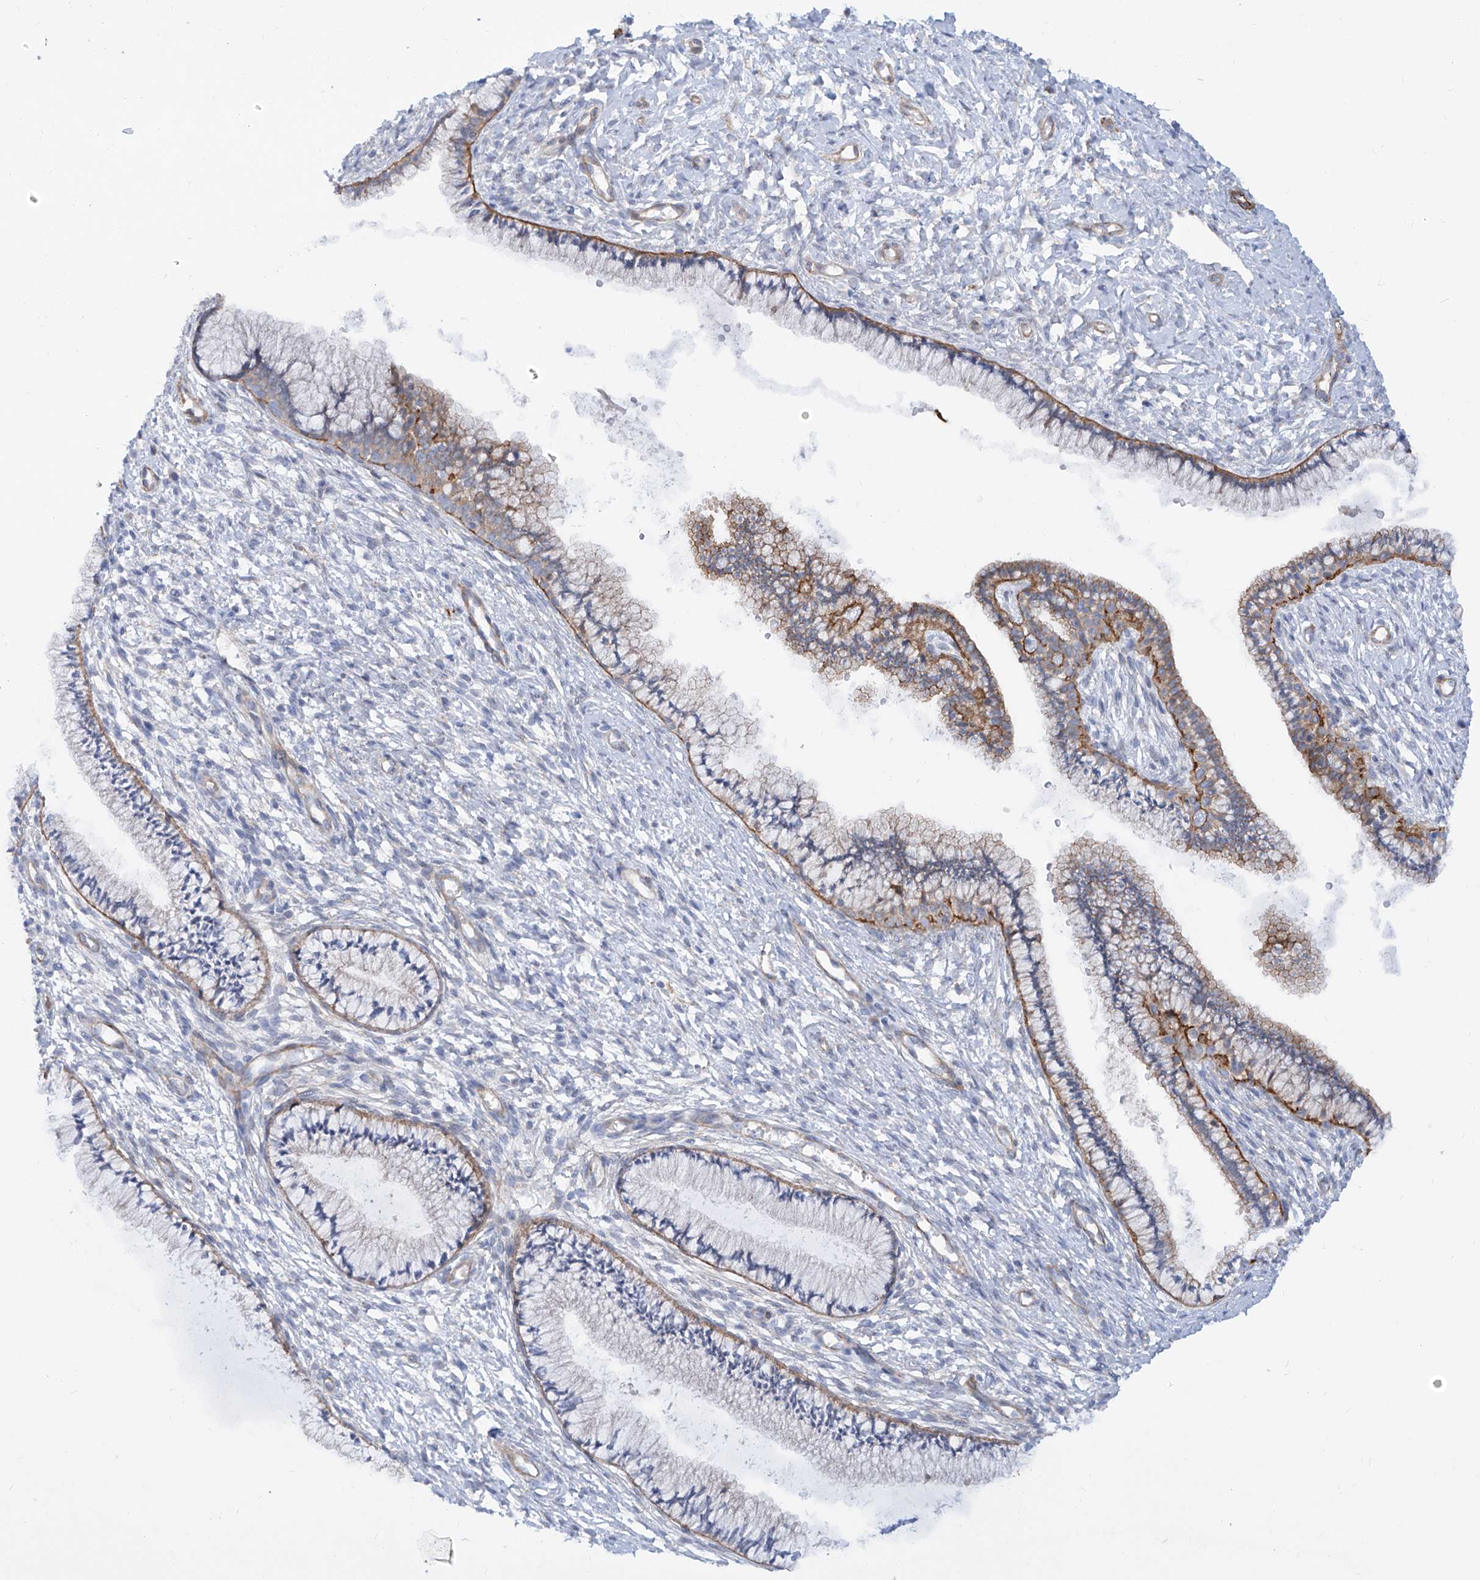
{"staining": {"intensity": "moderate", "quantity": "25%-75%", "location": "cytoplasmic/membranous"}, "tissue": "cervix", "cell_type": "Glandular cells", "image_type": "normal", "snomed": [{"axis": "morphology", "description": "Normal tissue, NOS"}, {"axis": "topography", "description": "Cervix"}], "caption": "A brown stain labels moderate cytoplasmic/membranous expression of a protein in glandular cells of normal human cervix. (IHC, brightfield microscopy, high magnification).", "gene": "ZNF490", "patient": {"sex": "female", "age": 36}}